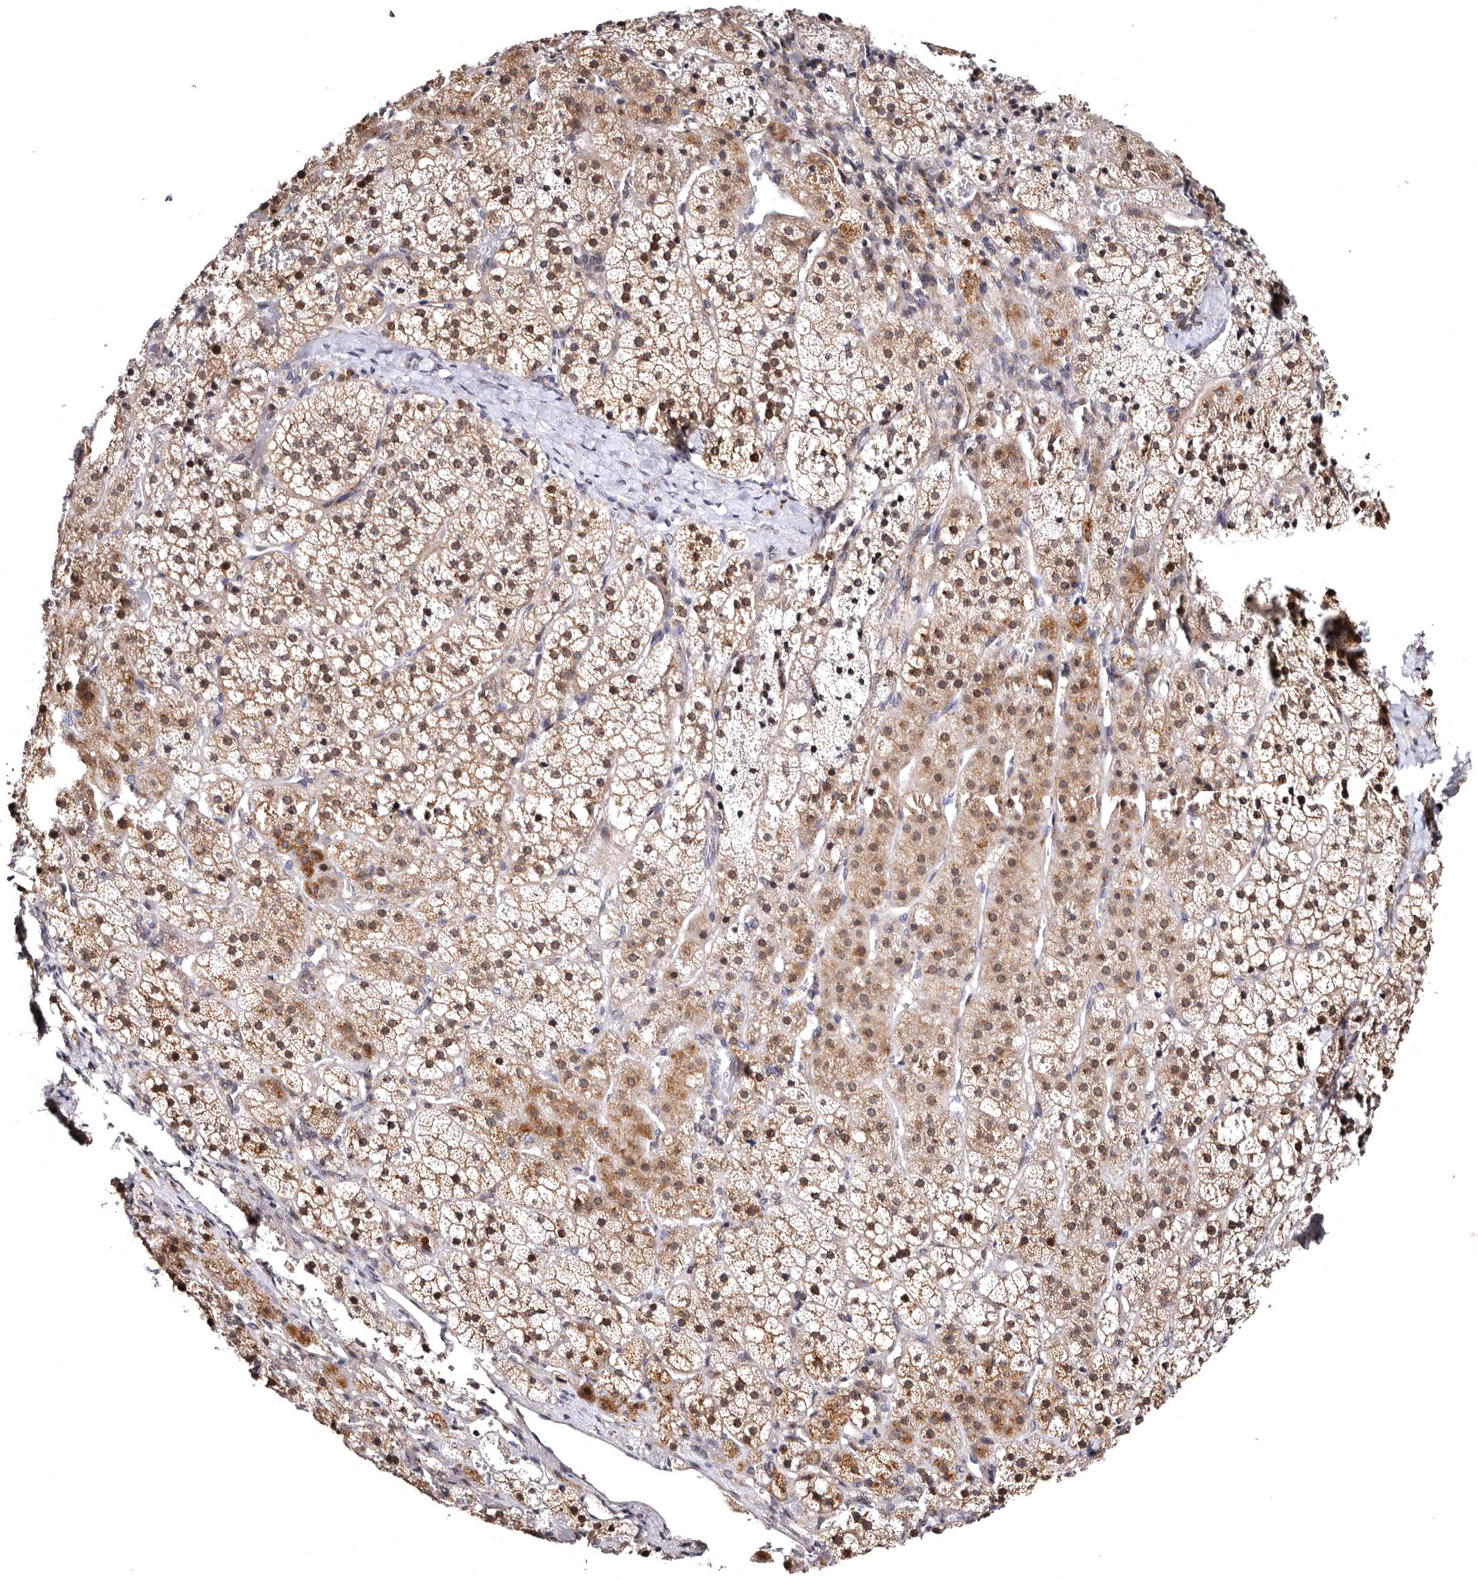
{"staining": {"intensity": "moderate", "quantity": ">75%", "location": "cytoplasmic/membranous"}, "tissue": "adrenal gland", "cell_type": "Glandular cells", "image_type": "normal", "snomed": [{"axis": "morphology", "description": "Normal tissue, NOS"}, {"axis": "topography", "description": "Adrenal gland"}], "caption": "IHC histopathology image of unremarkable human adrenal gland stained for a protein (brown), which displays medium levels of moderate cytoplasmic/membranous positivity in about >75% of glandular cells.", "gene": "FAM91A1", "patient": {"sex": "female", "age": 44}}